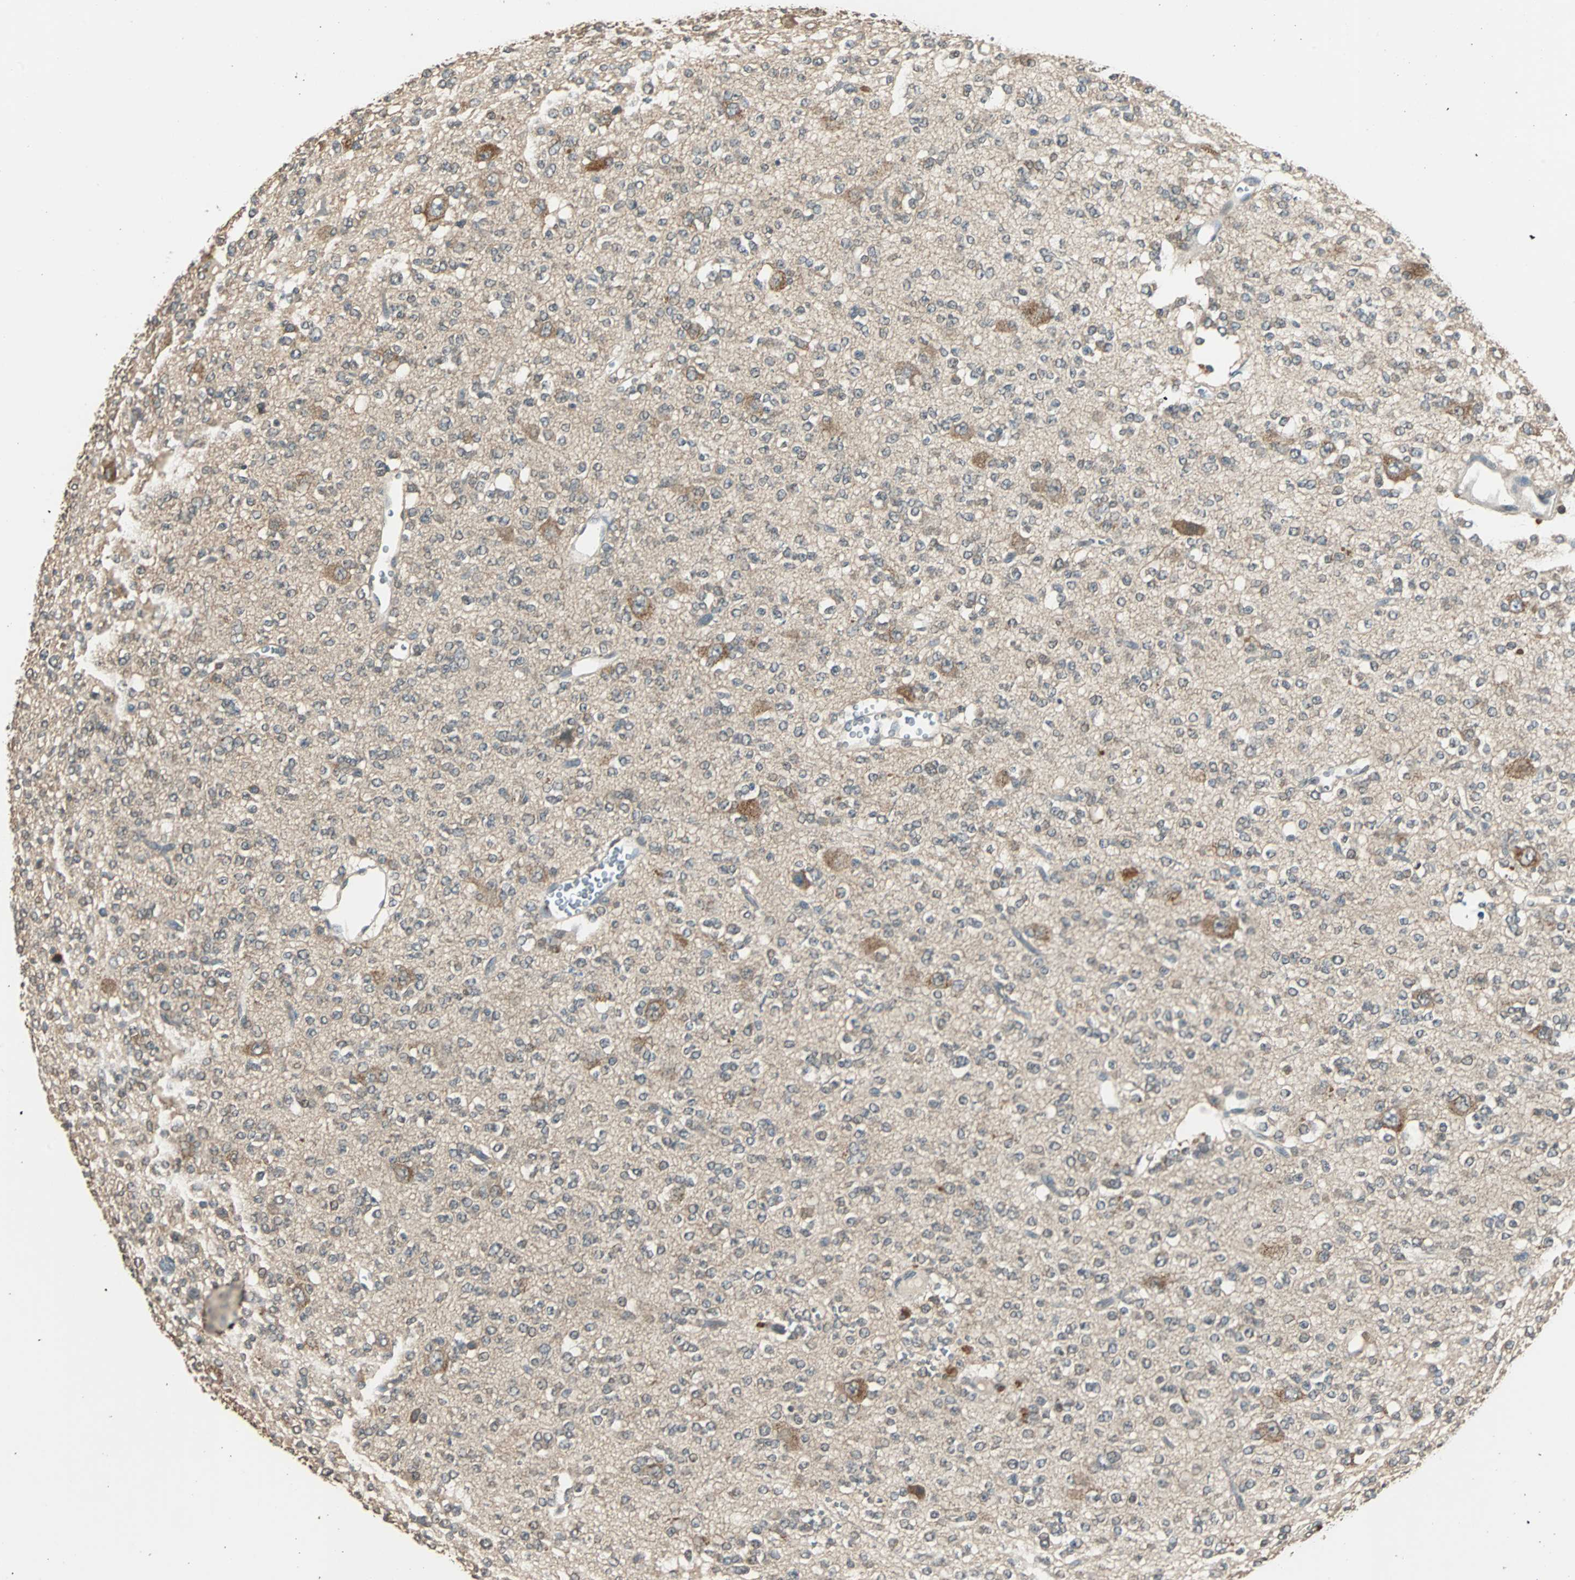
{"staining": {"intensity": "negative", "quantity": "none", "location": "none"}, "tissue": "glioma", "cell_type": "Tumor cells", "image_type": "cancer", "snomed": [{"axis": "morphology", "description": "Glioma, malignant, Low grade"}, {"axis": "topography", "description": "Brain"}], "caption": "There is no significant expression in tumor cells of glioma.", "gene": "ABHD2", "patient": {"sex": "male", "age": 38}}